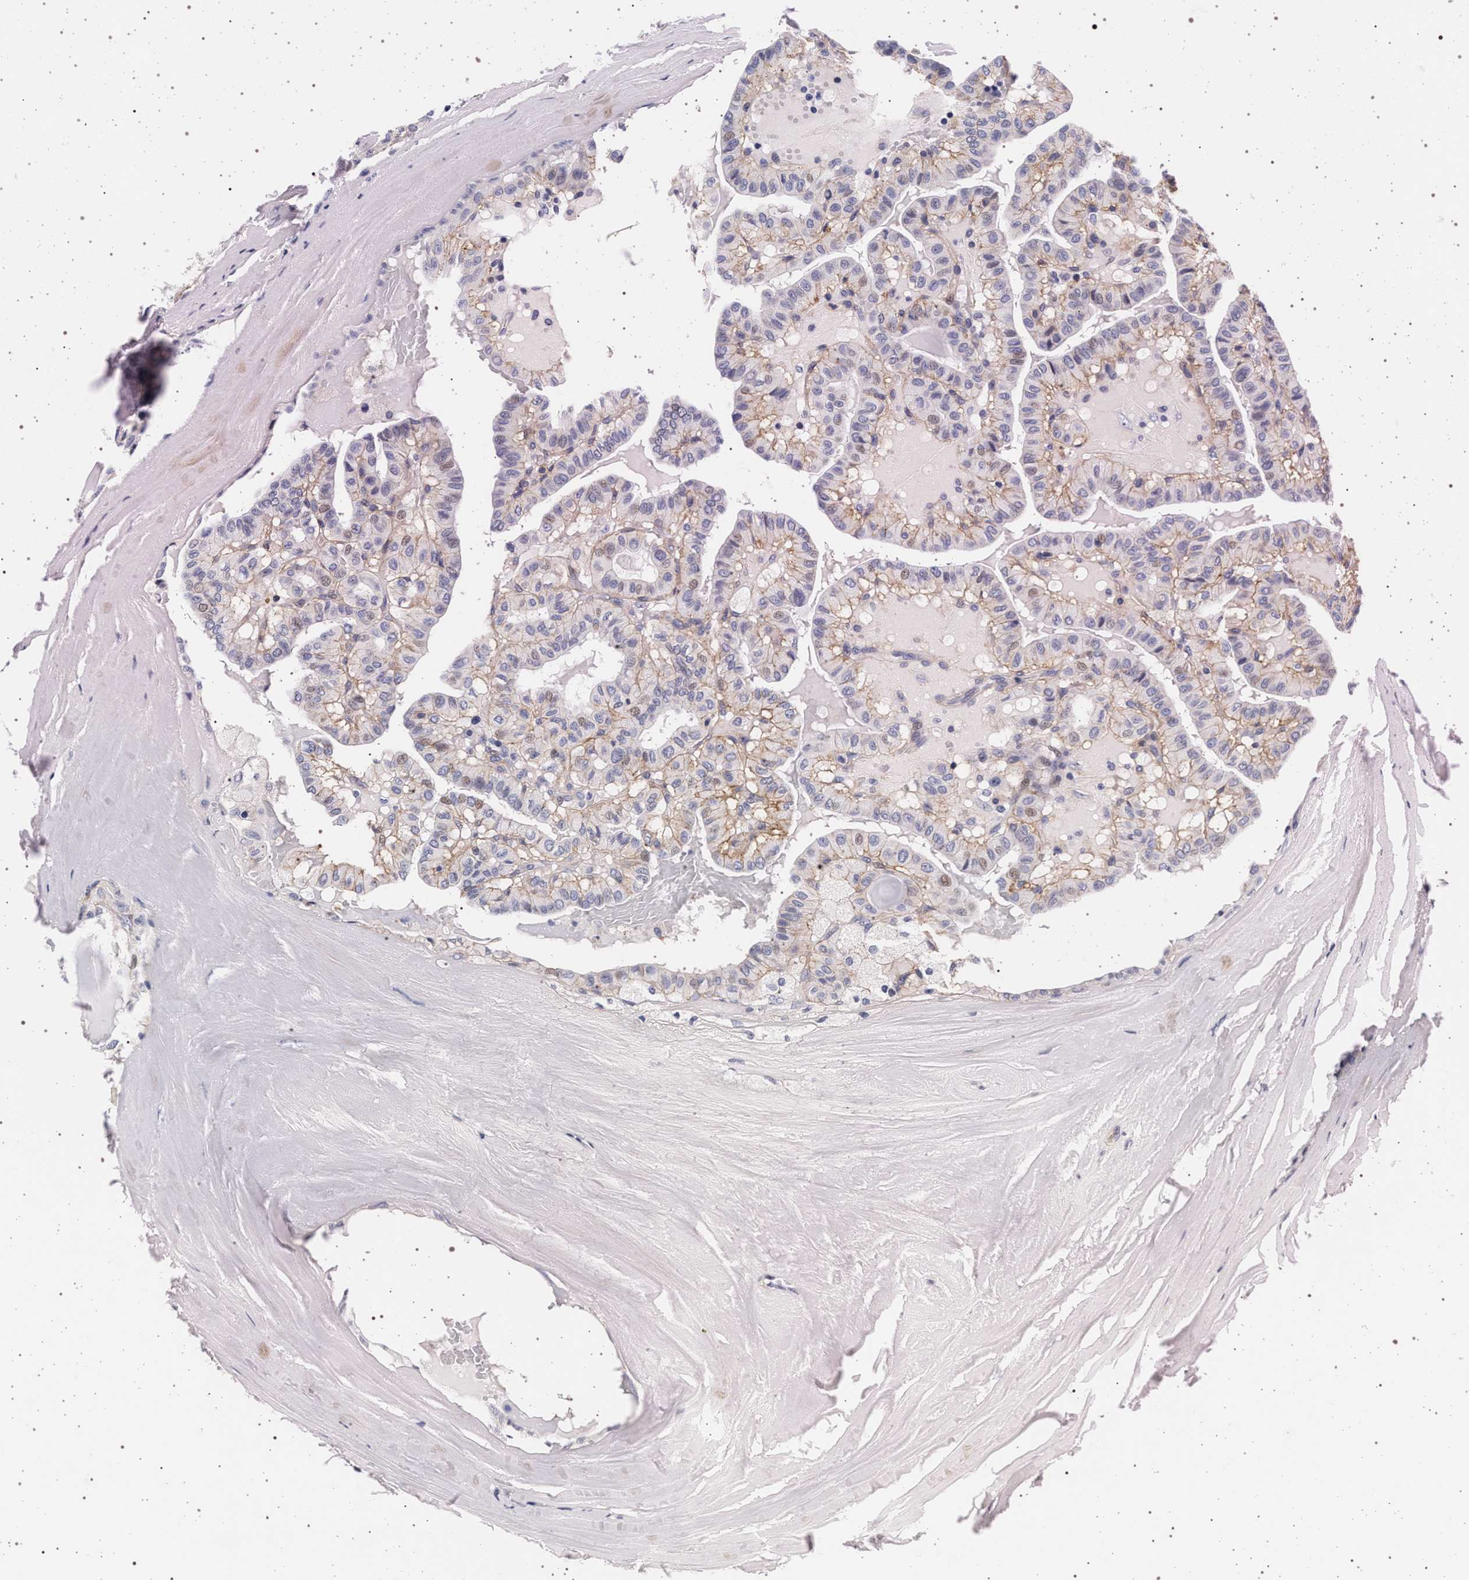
{"staining": {"intensity": "weak", "quantity": "25%-75%", "location": "cytoplasmic/membranous,nuclear"}, "tissue": "thyroid cancer", "cell_type": "Tumor cells", "image_type": "cancer", "snomed": [{"axis": "morphology", "description": "Papillary adenocarcinoma, NOS"}, {"axis": "topography", "description": "Thyroid gland"}], "caption": "Immunohistochemistry (IHC) histopathology image of neoplastic tissue: thyroid cancer stained using immunohistochemistry (IHC) displays low levels of weak protein expression localized specifically in the cytoplasmic/membranous and nuclear of tumor cells, appearing as a cytoplasmic/membranous and nuclear brown color.", "gene": "SLC9A1", "patient": {"sex": "male", "age": 77}}